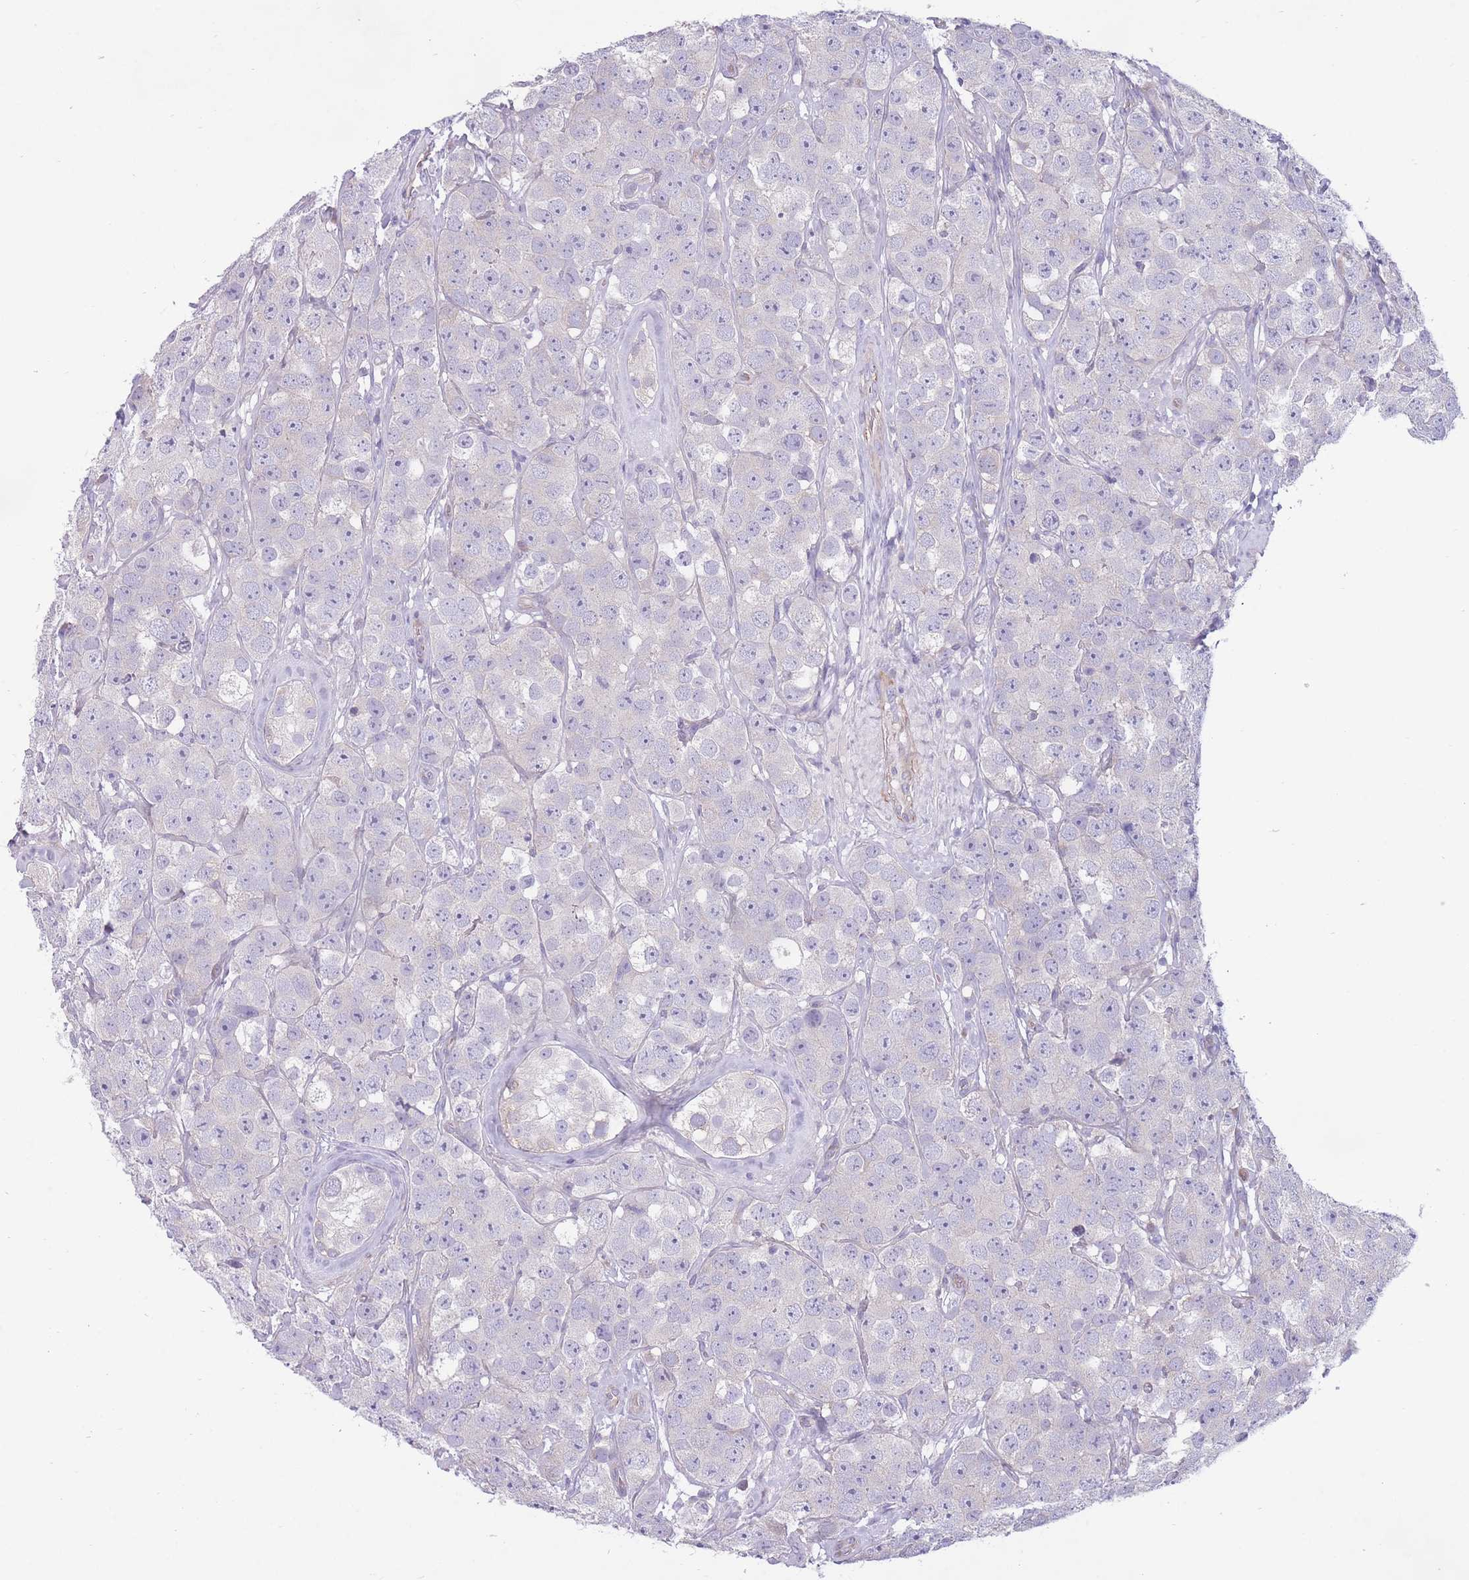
{"staining": {"intensity": "negative", "quantity": "none", "location": "none"}, "tissue": "testis cancer", "cell_type": "Tumor cells", "image_type": "cancer", "snomed": [{"axis": "morphology", "description": "Seminoma, NOS"}, {"axis": "topography", "description": "Testis"}], "caption": "Immunohistochemical staining of human seminoma (testis) reveals no significant positivity in tumor cells.", "gene": "PNPLA5", "patient": {"sex": "male", "age": 28}}